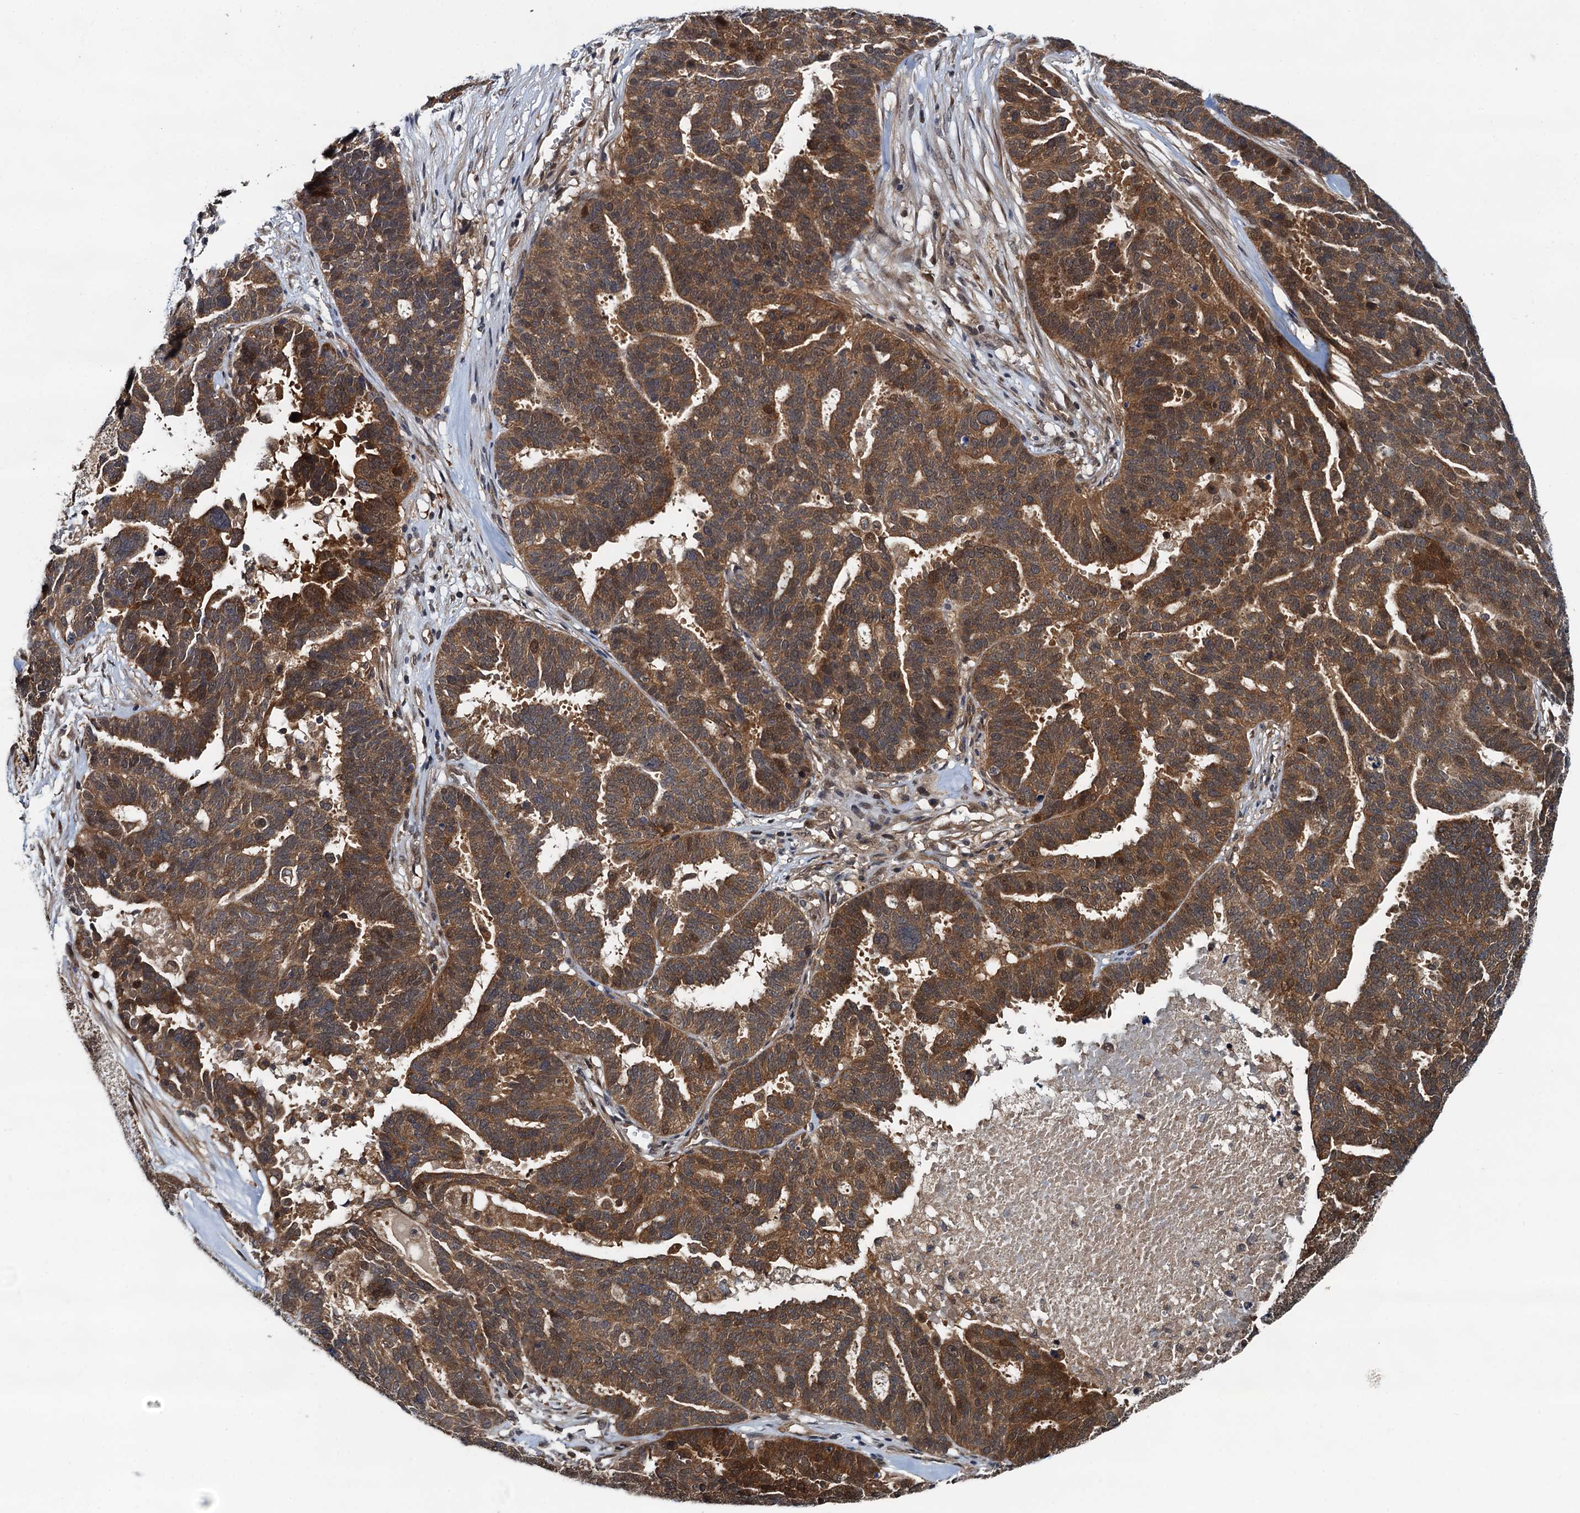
{"staining": {"intensity": "moderate", "quantity": ">75%", "location": "cytoplasmic/membranous,nuclear"}, "tissue": "ovarian cancer", "cell_type": "Tumor cells", "image_type": "cancer", "snomed": [{"axis": "morphology", "description": "Cystadenocarcinoma, serous, NOS"}, {"axis": "topography", "description": "Ovary"}], "caption": "High-magnification brightfield microscopy of ovarian cancer stained with DAB (brown) and counterstained with hematoxylin (blue). tumor cells exhibit moderate cytoplasmic/membranous and nuclear positivity is seen in approximately>75% of cells.", "gene": "AAGAB", "patient": {"sex": "female", "age": 59}}